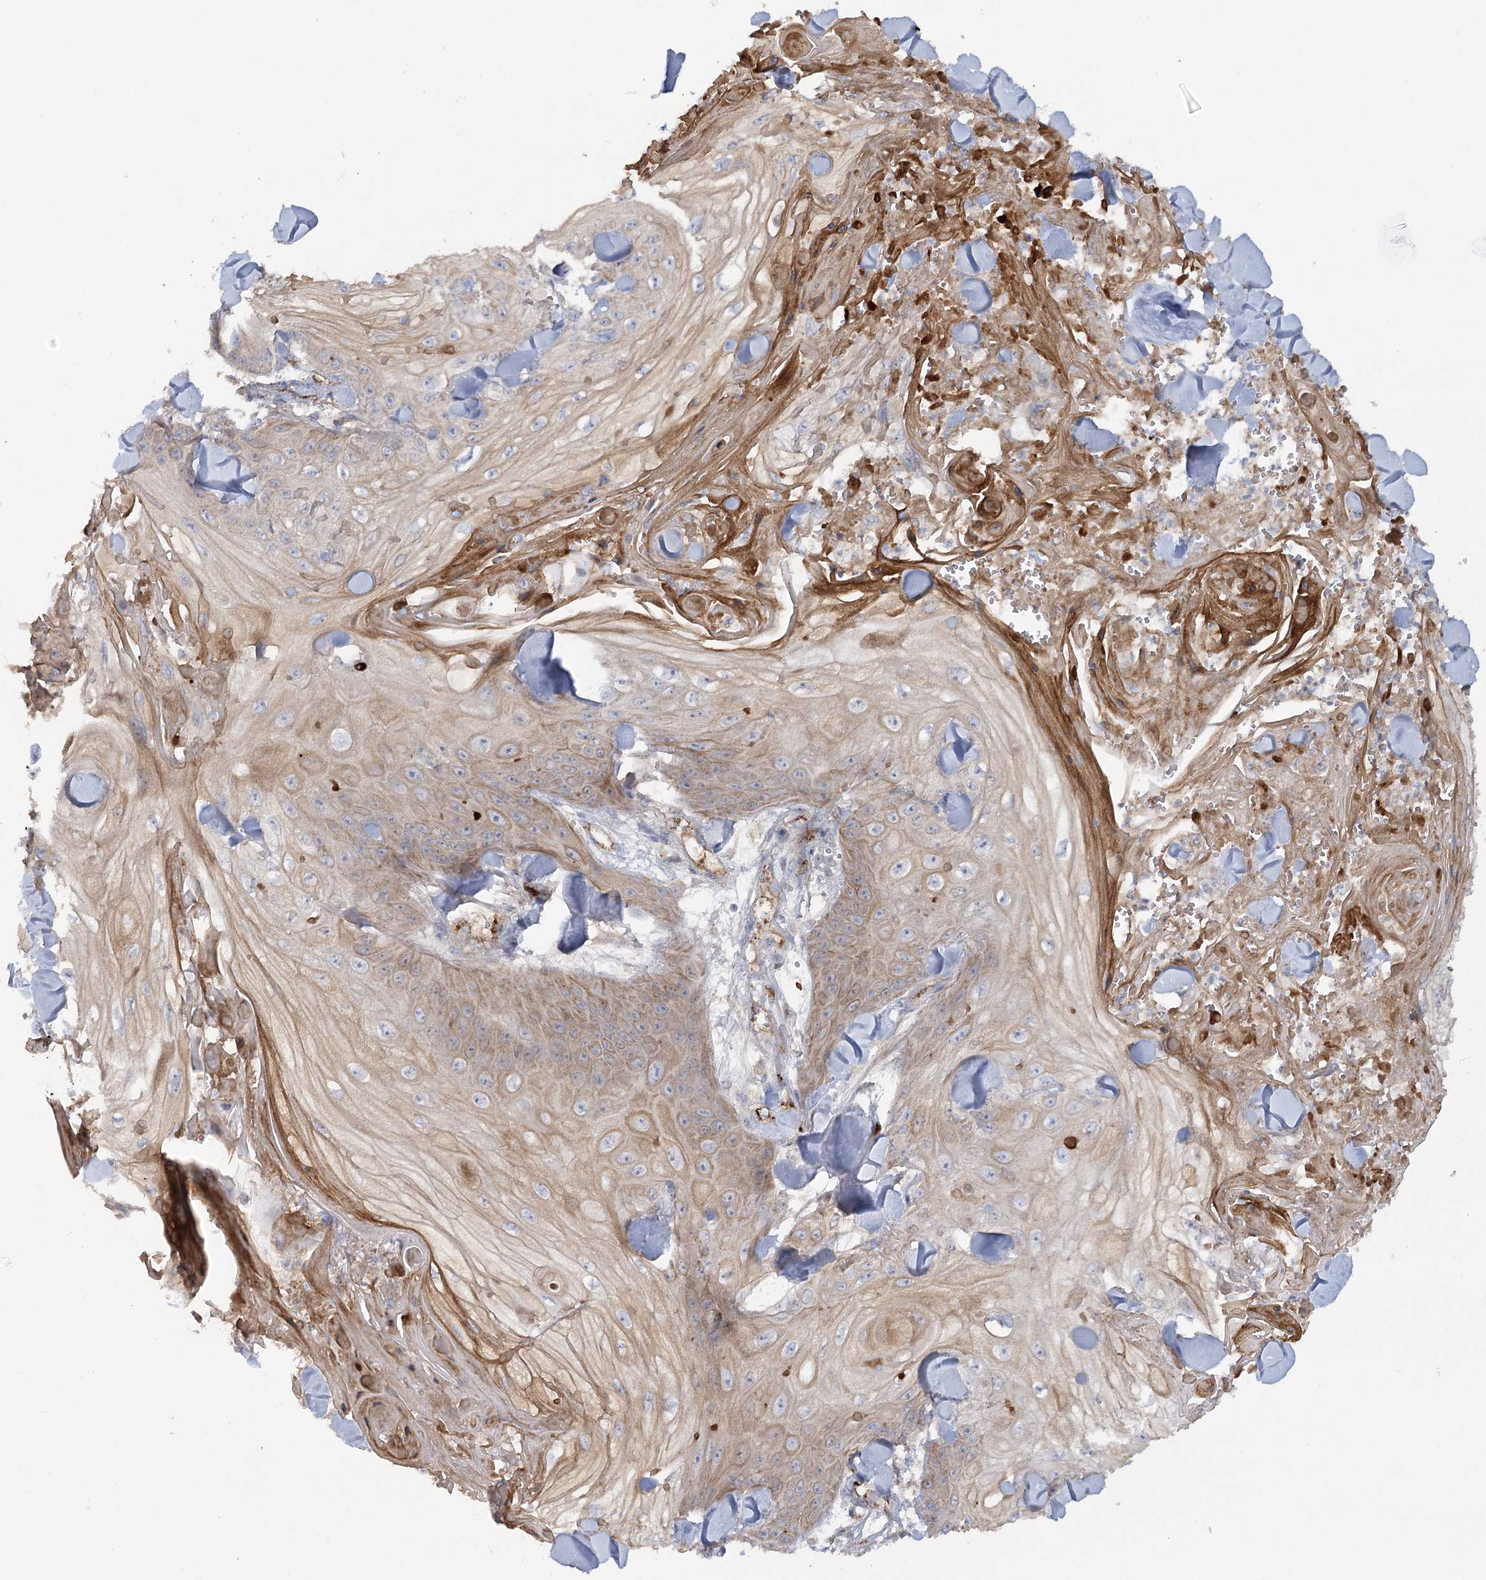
{"staining": {"intensity": "weak", "quantity": "25%-75%", "location": "cytoplasmic/membranous"}, "tissue": "skin cancer", "cell_type": "Tumor cells", "image_type": "cancer", "snomed": [{"axis": "morphology", "description": "Squamous cell carcinoma, NOS"}, {"axis": "topography", "description": "Skin"}], "caption": "This is an image of immunohistochemistry staining of skin cancer (squamous cell carcinoma), which shows weak expression in the cytoplasmic/membranous of tumor cells.", "gene": "KBTBD4", "patient": {"sex": "male", "age": 74}}